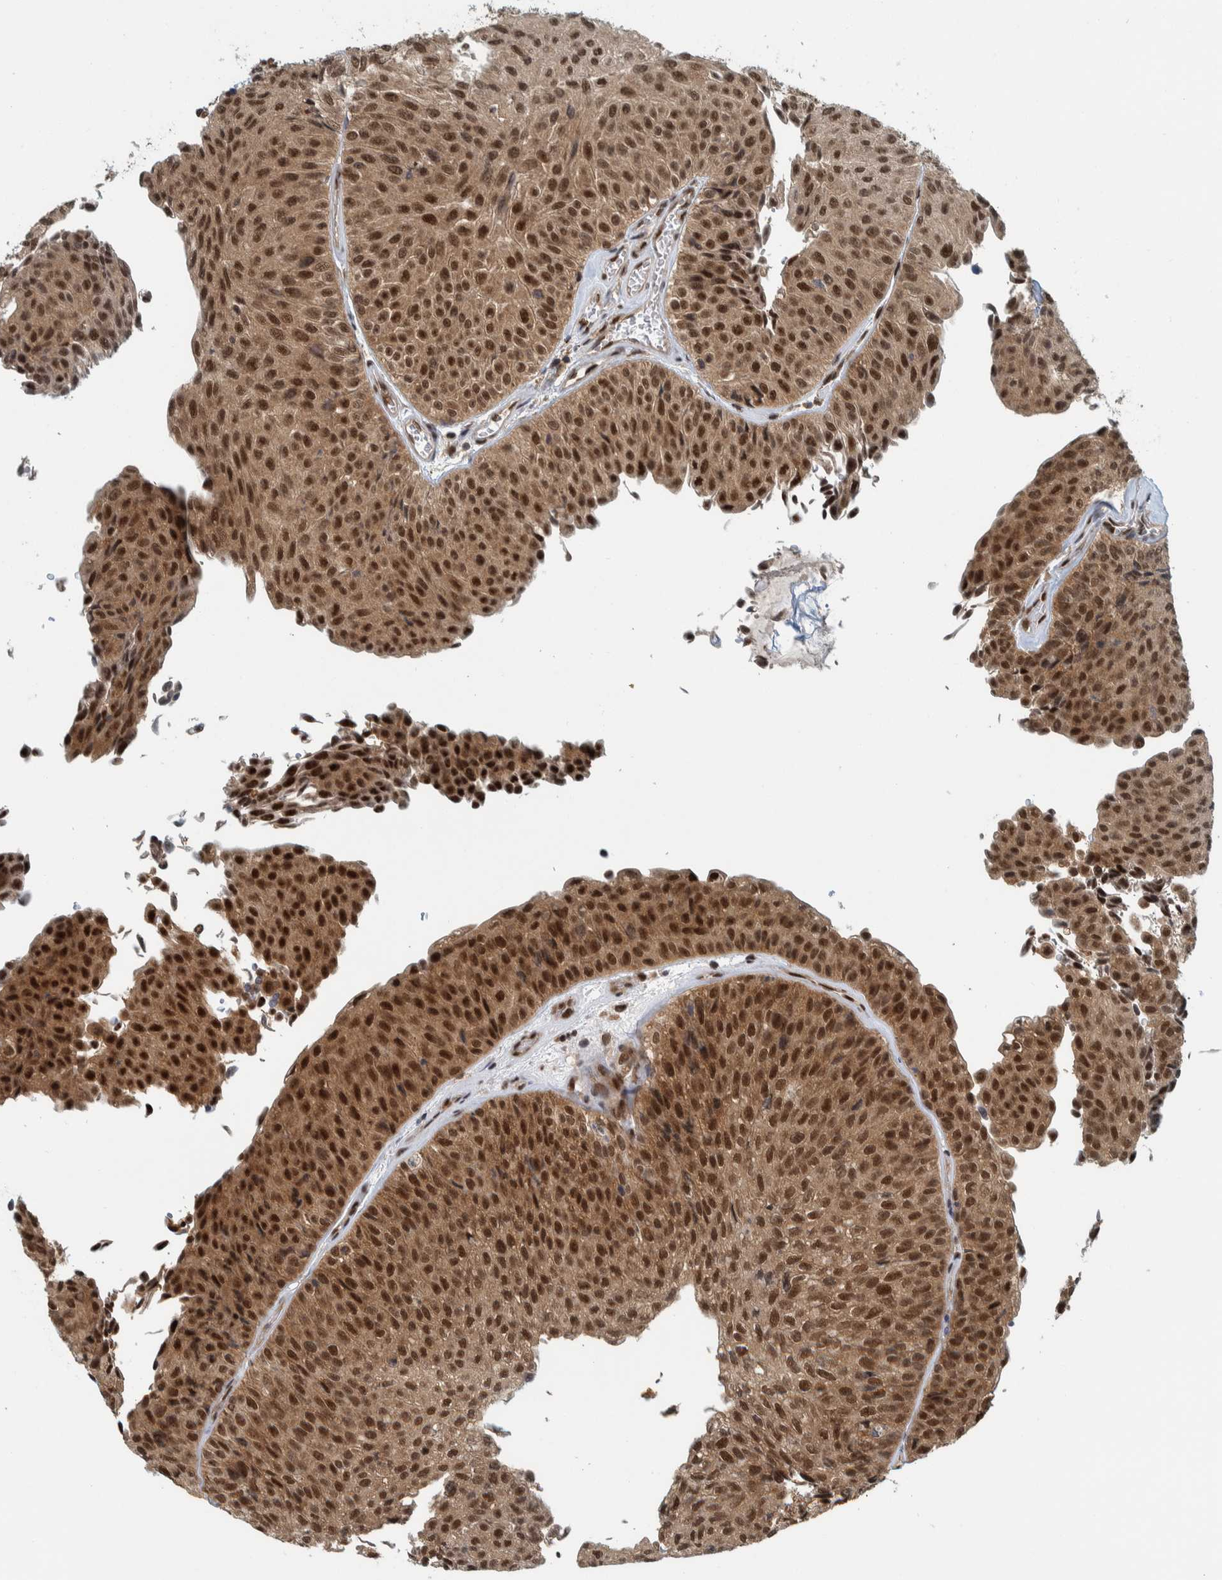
{"staining": {"intensity": "strong", "quantity": ">75%", "location": "nuclear"}, "tissue": "urothelial cancer", "cell_type": "Tumor cells", "image_type": "cancer", "snomed": [{"axis": "morphology", "description": "Urothelial carcinoma, Low grade"}, {"axis": "topography", "description": "Urinary bladder"}], "caption": "Tumor cells display high levels of strong nuclear staining in approximately >75% of cells in human urothelial cancer.", "gene": "COPS3", "patient": {"sex": "male", "age": 78}}